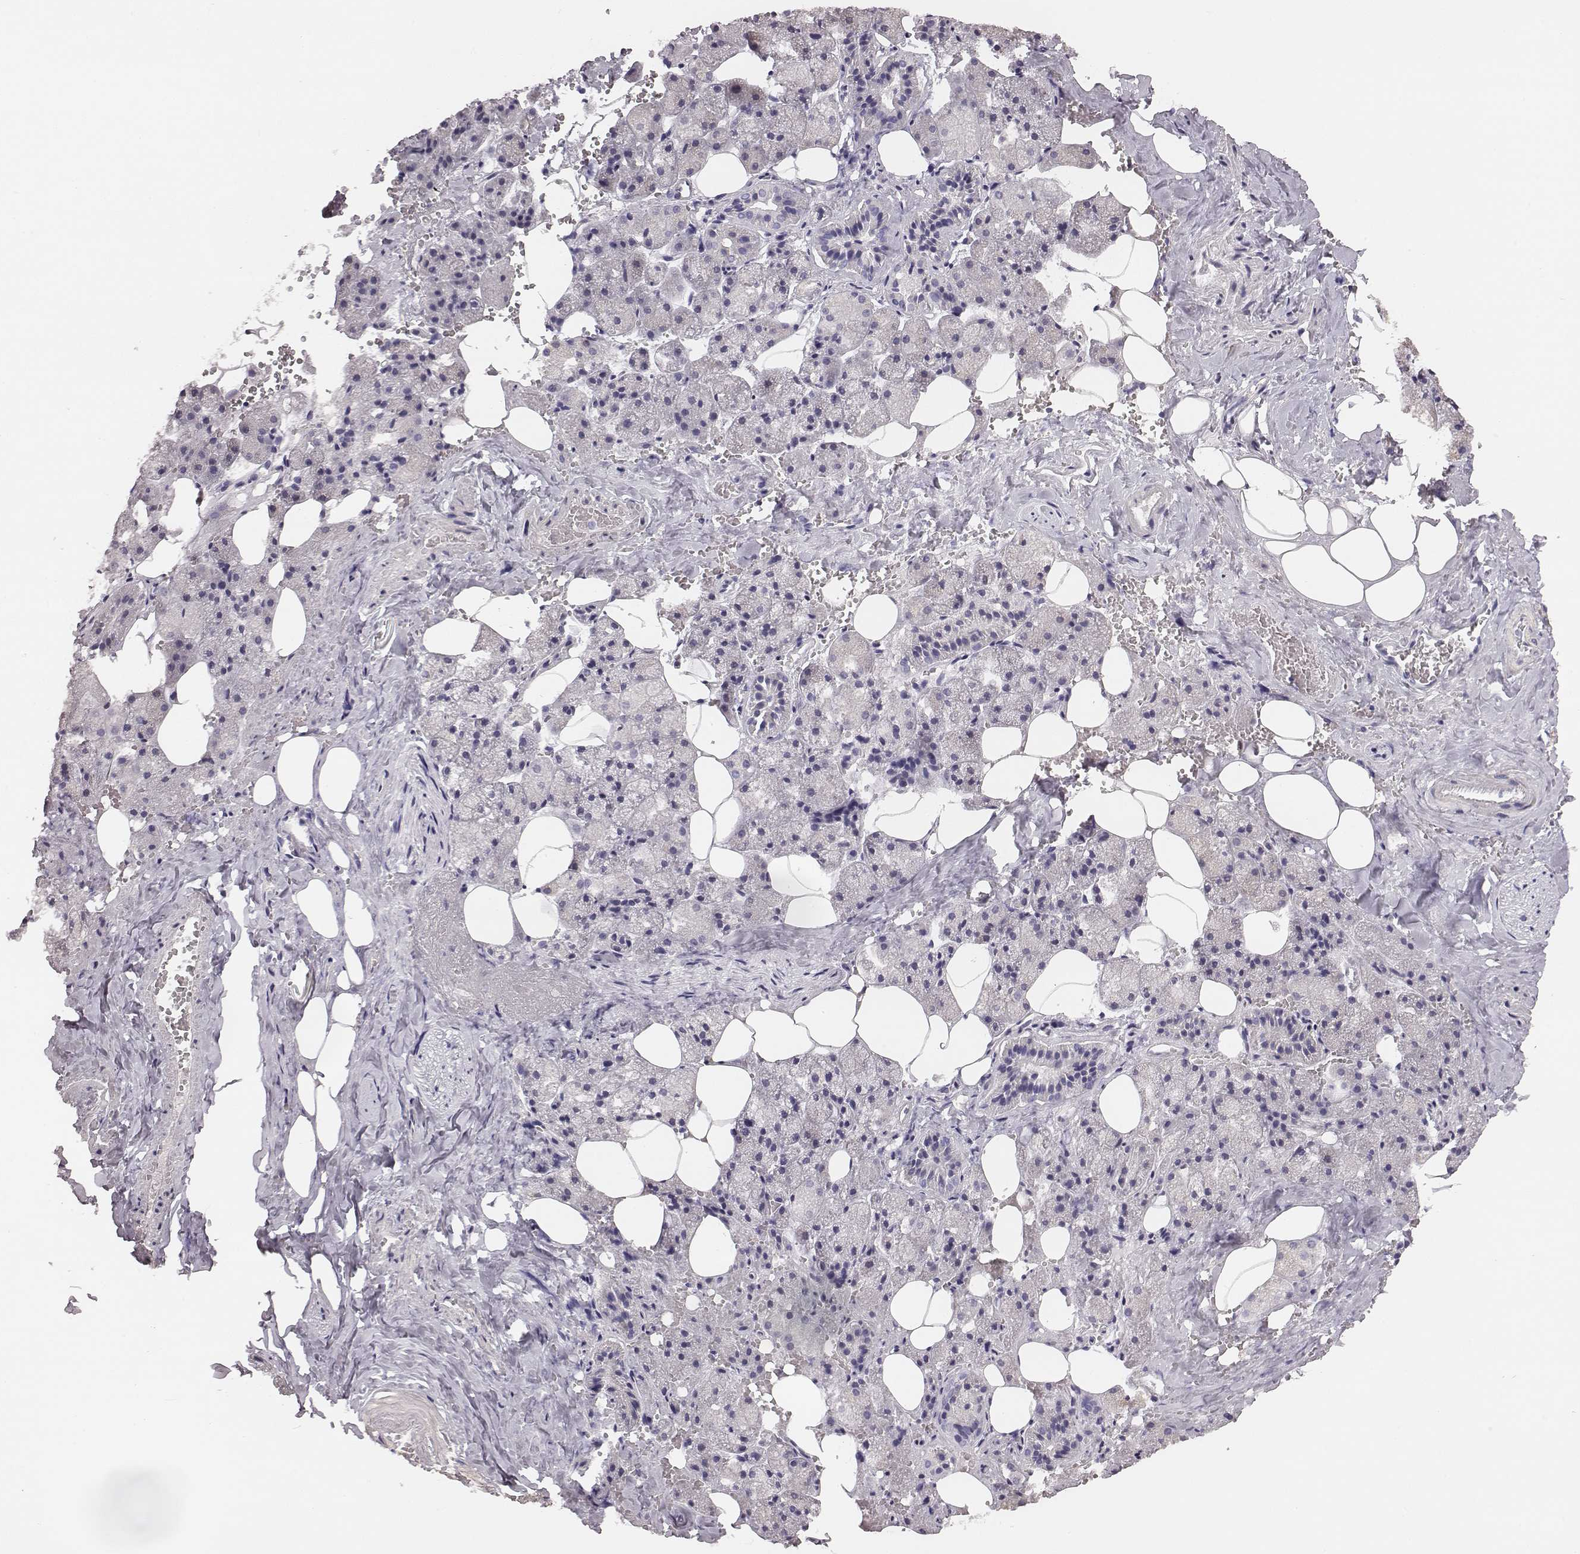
{"staining": {"intensity": "negative", "quantity": "none", "location": "none"}, "tissue": "salivary gland", "cell_type": "Glandular cells", "image_type": "normal", "snomed": [{"axis": "morphology", "description": "Normal tissue, NOS"}, {"axis": "topography", "description": "Salivary gland"}], "caption": "Salivary gland was stained to show a protein in brown. There is no significant staining in glandular cells. (DAB (3,3'-diaminobenzidine) immunohistochemistry (IHC) with hematoxylin counter stain).", "gene": "ADAM7", "patient": {"sex": "male", "age": 38}}